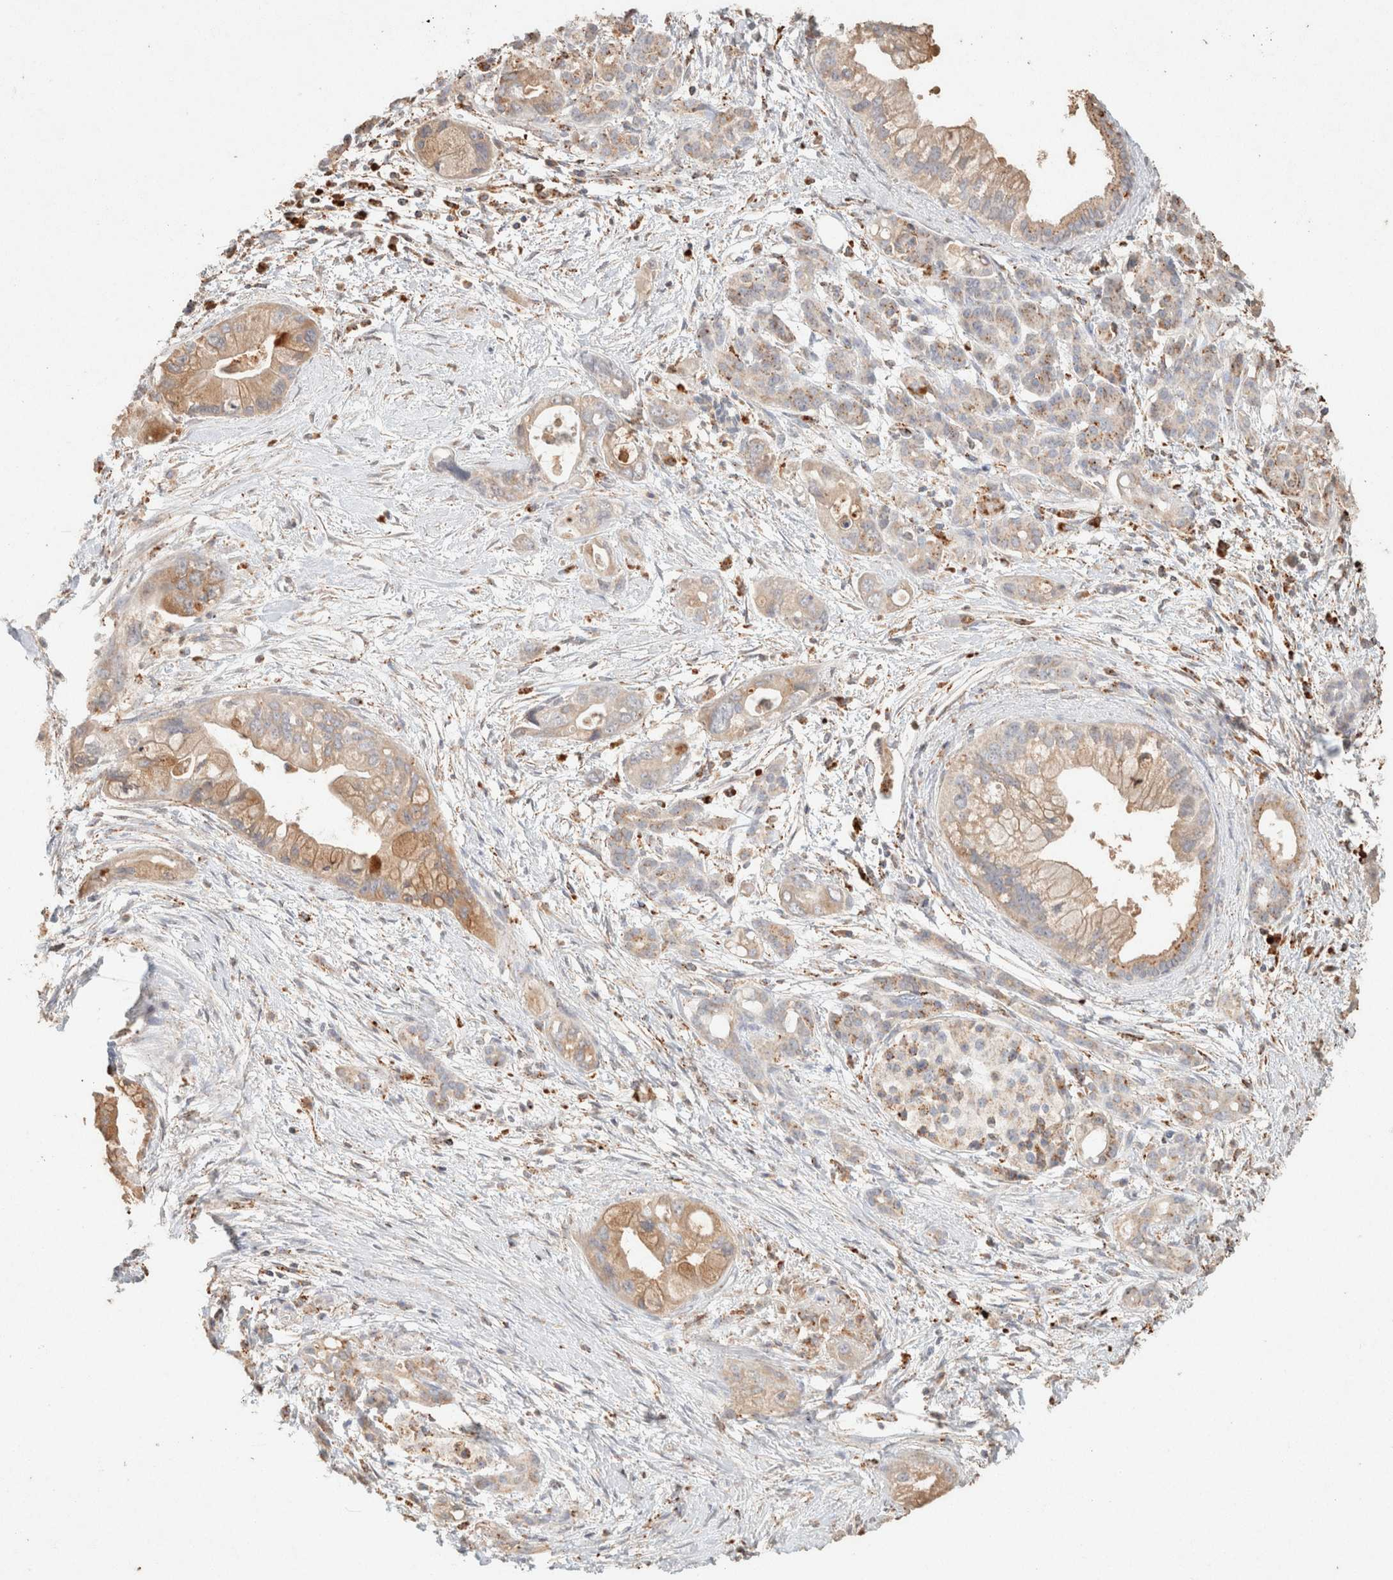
{"staining": {"intensity": "weak", "quantity": ">75%", "location": "cytoplasmic/membranous"}, "tissue": "pancreatic cancer", "cell_type": "Tumor cells", "image_type": "cancer", "snomed": [{"axis": "morphology", "description": "Adenocarcinoma, NOS"}, {"axis": "topography", "description": "Pancreas"}], "caption": "Pancreatic adenocarcinoma tissue exhibits weak cytoplasmic/membranous expression in about >75% of tumor cells, visualized by immunohistochemistry.", "gene": "CTSC", "patient": {"sex": "male", "age": 70}}